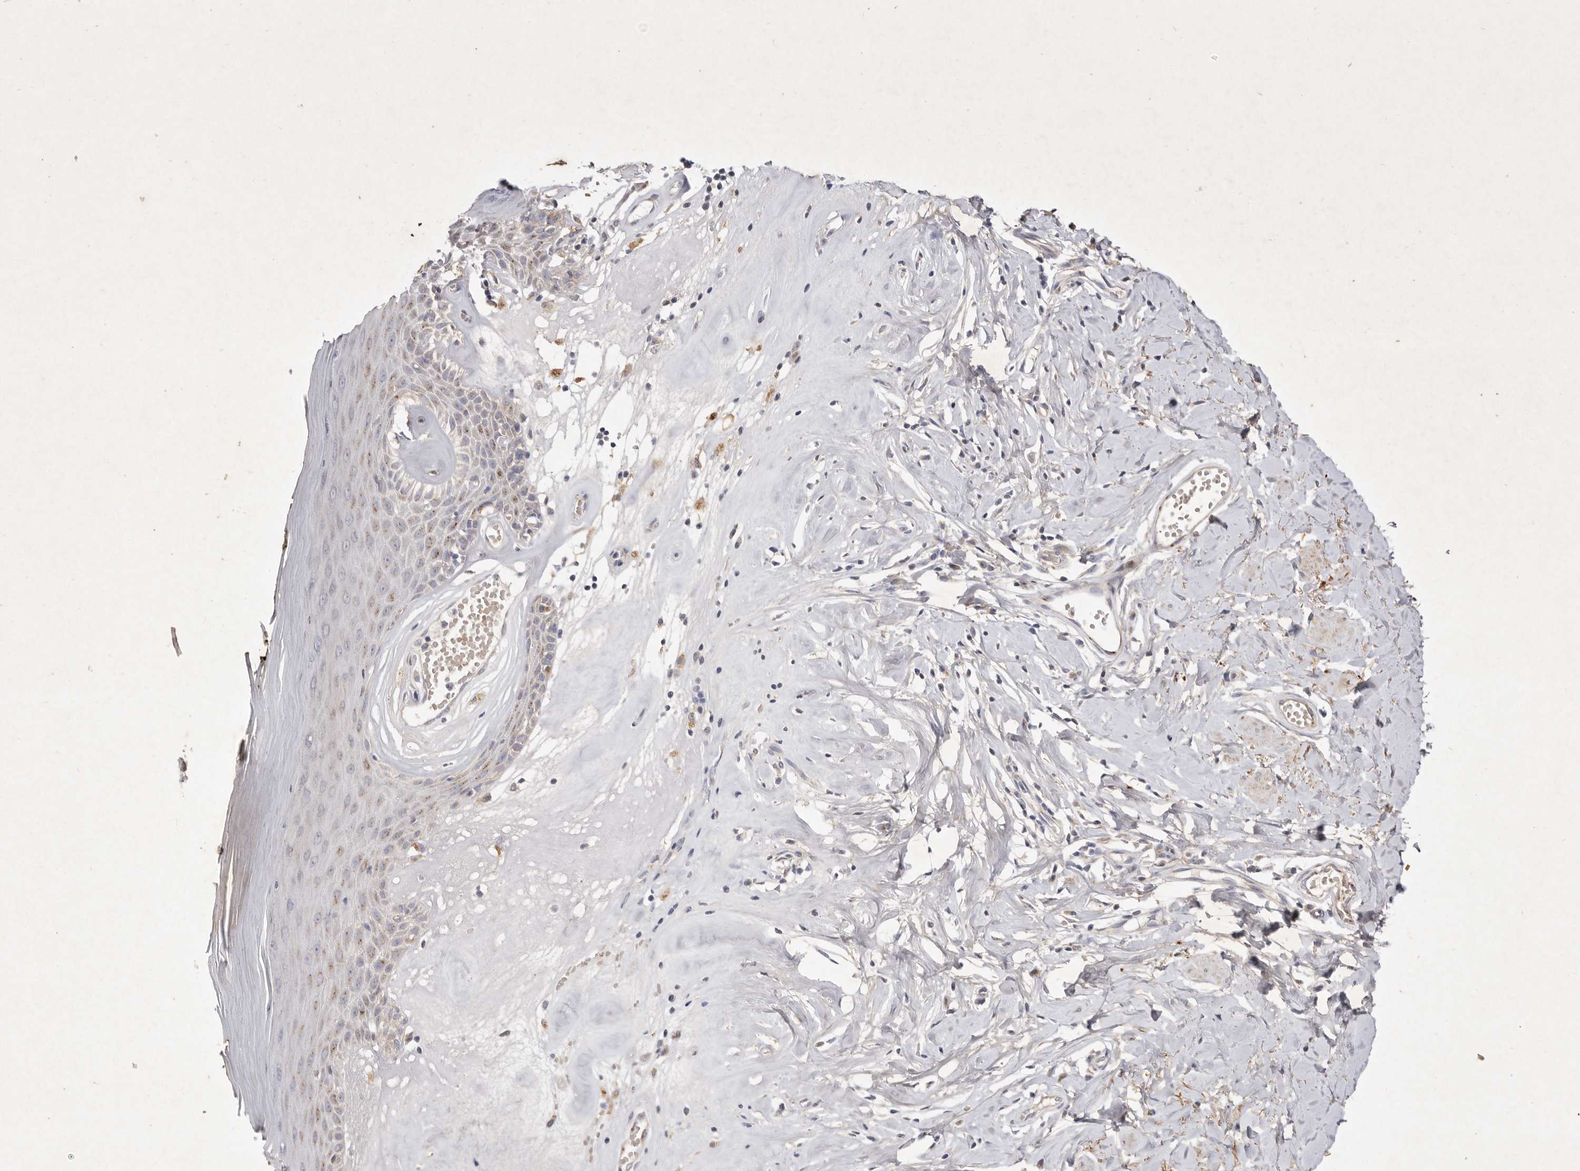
{"staining": {"intensity": "moderate", "quantity": ">75%", "location": "cytoplasmic/membranous"}, "tissue": "skin", "cell_type": "Epidermal cells", "image_type": "normal", "snomed": [{"axis": "morphology", "description": "Normal tissue, NOS"}, {"axis": "morphology", "description": "Inflammation, NOS"}, {"axis": "topography", "description": "Vulva"}], "caption": "Skin stained with DAB immunohistochemistry (IHC) reveals medium levels of moderate cytoplasmic/membranous staining in approximately >75% of epidermal cells. Immunohistochemistry stains the protein in brown and the nuclei are stained blue.", "gene": "USP24", "patient": {"sex": "female", "age": 84}}